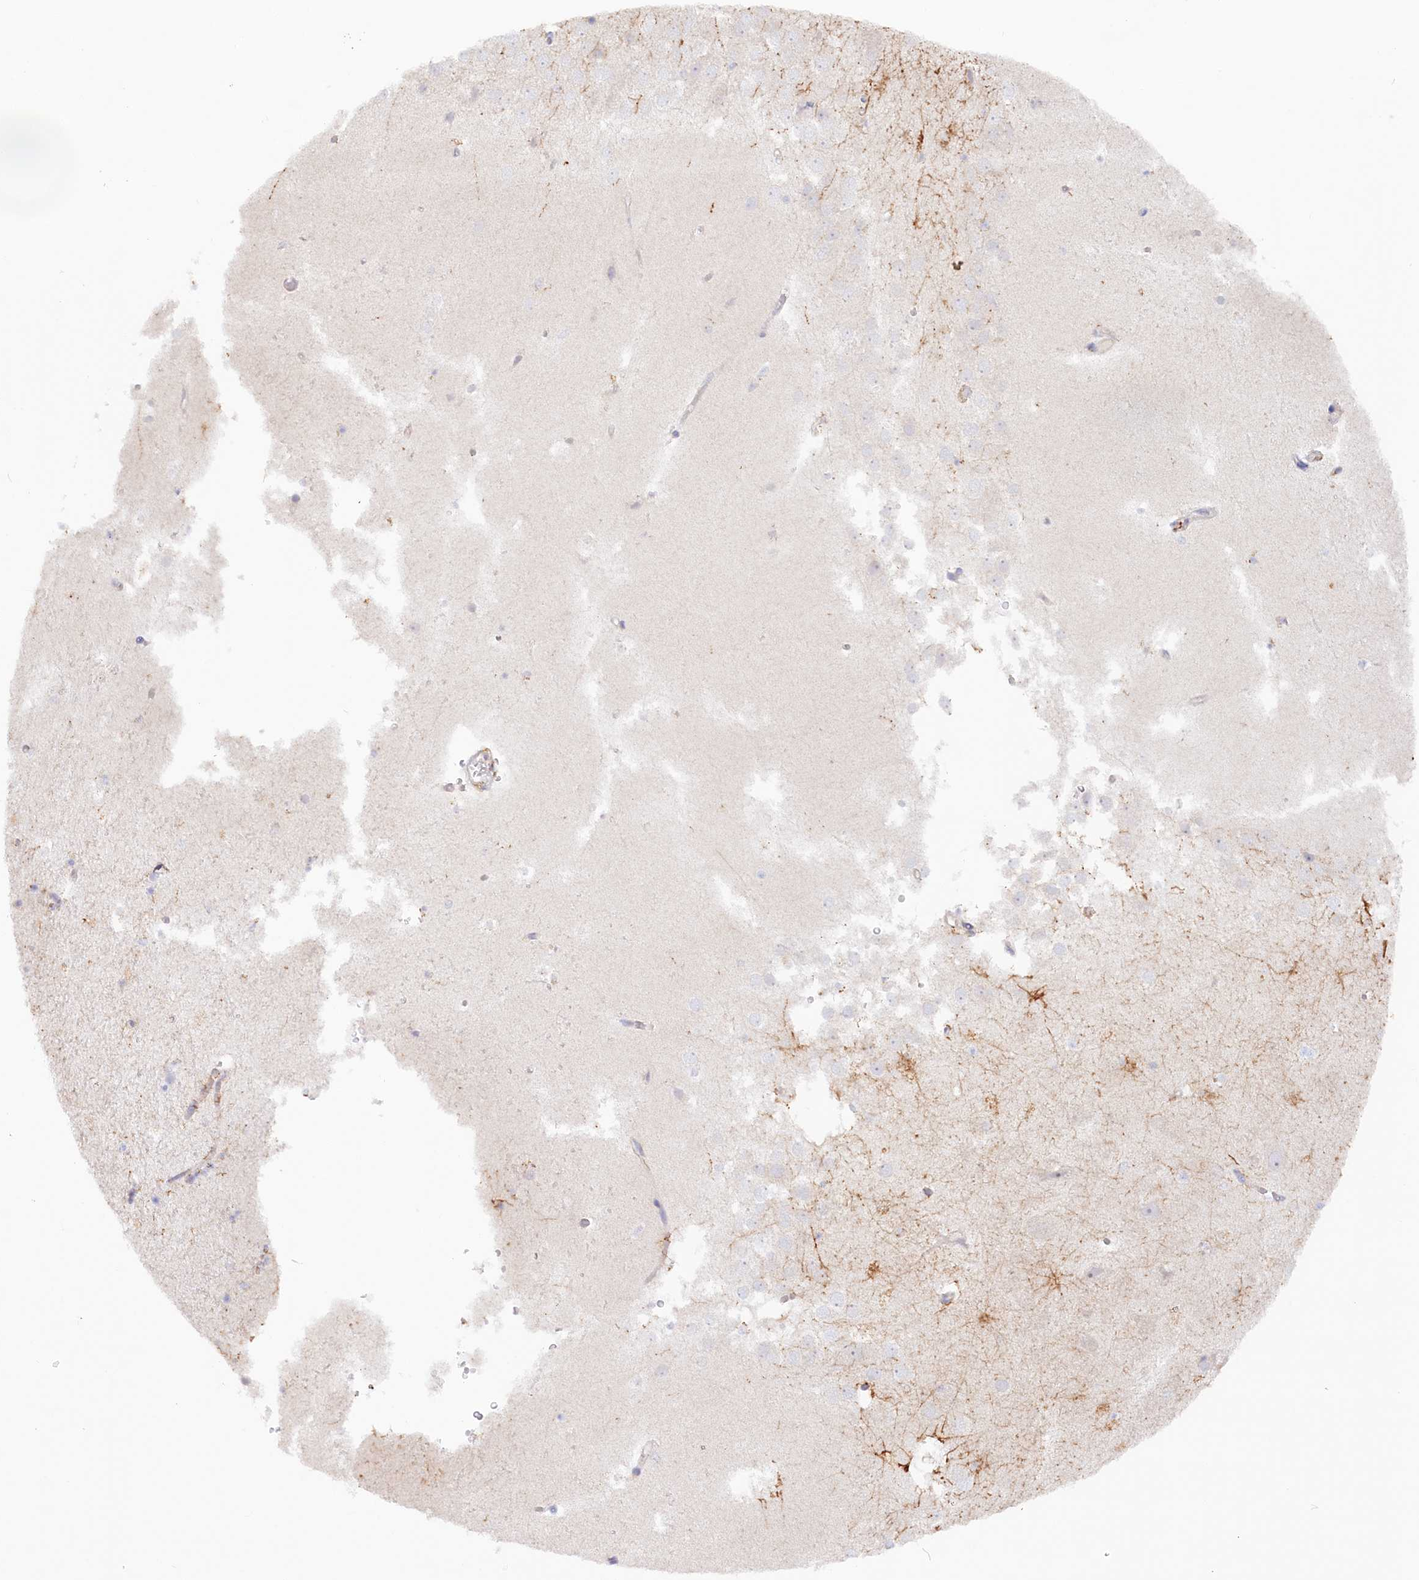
{"staining": {"intensity": "moderate", "quantity": "<25%", "location": "cytoplasmic/membranous"}, "tissue": "hippocampus", "cell_type": "Glial cells", "image_type": "normal", "snomed": [{"axis": "morphology", "description": "Normal tissue, NOS"}, {"axis": "topography", "description": "Hippocampus"}], "caption": "Immunohistochemical staining of unremarkable human hippocampus exhibits moderate cytoplasmic/membranous protein staining in approximately <25% of glial cells.", "gene": "TNIP1", "patient": {"sex": "female", "age": 52}}